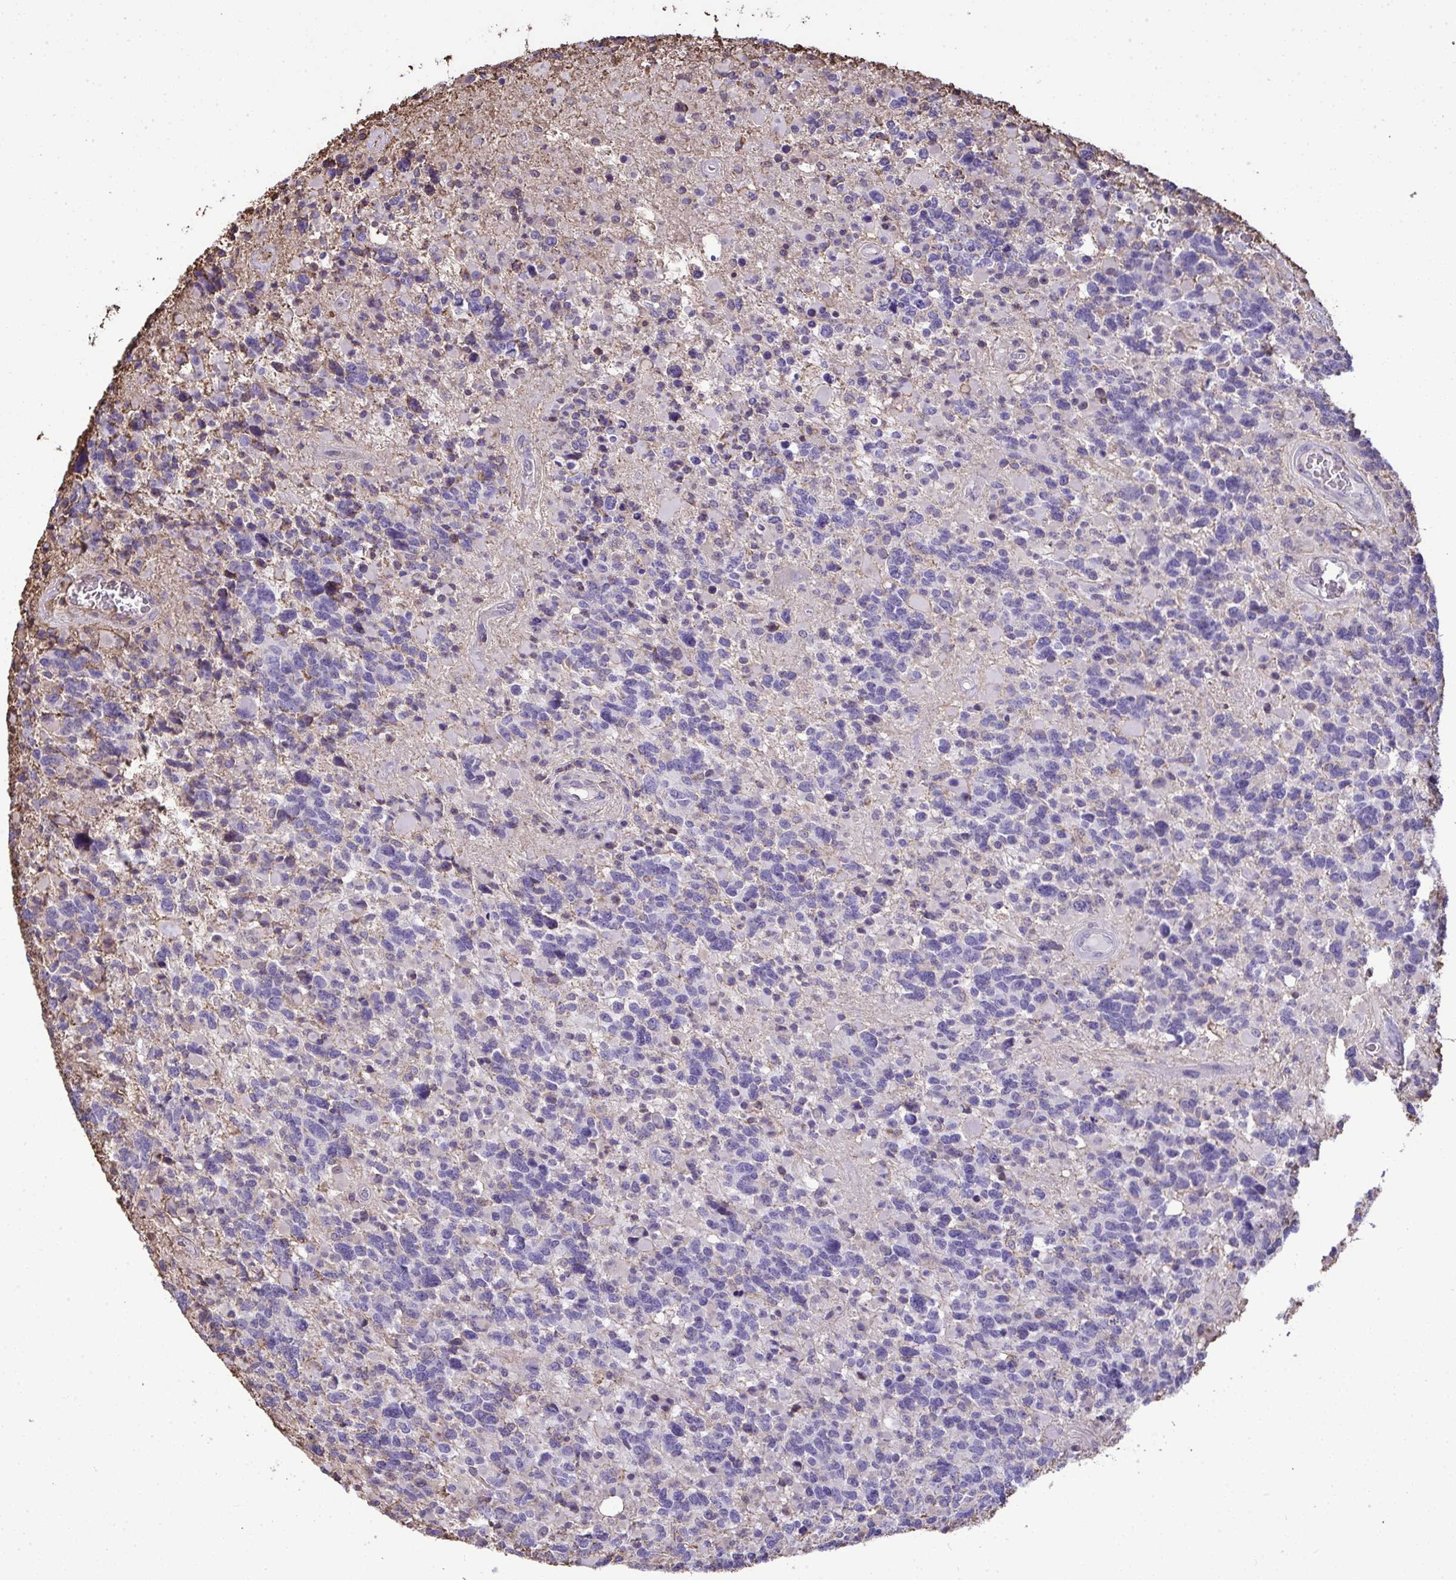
{"staining": {"intensity": "negative", "quantity": "none", "location": "none"}, "tissue": "glioma", "cell_type": "Tumor cells", "image_type": "cancer", "snomed": [{"axis": "morphology", "description": "Glioma, malignant, High grade"}, {"axis": "topography", "description": "Brain"}], "caption": "Malignant high-grade glioma was stained to show a protein in brown. There is no significant positivity in tumor cells. The staining is performed using DAB brown chromogen with nuclei counter-stained in using hematoxylin.", "gene": "ANXA5", "patient": {"sex": "female", "age": 40}}